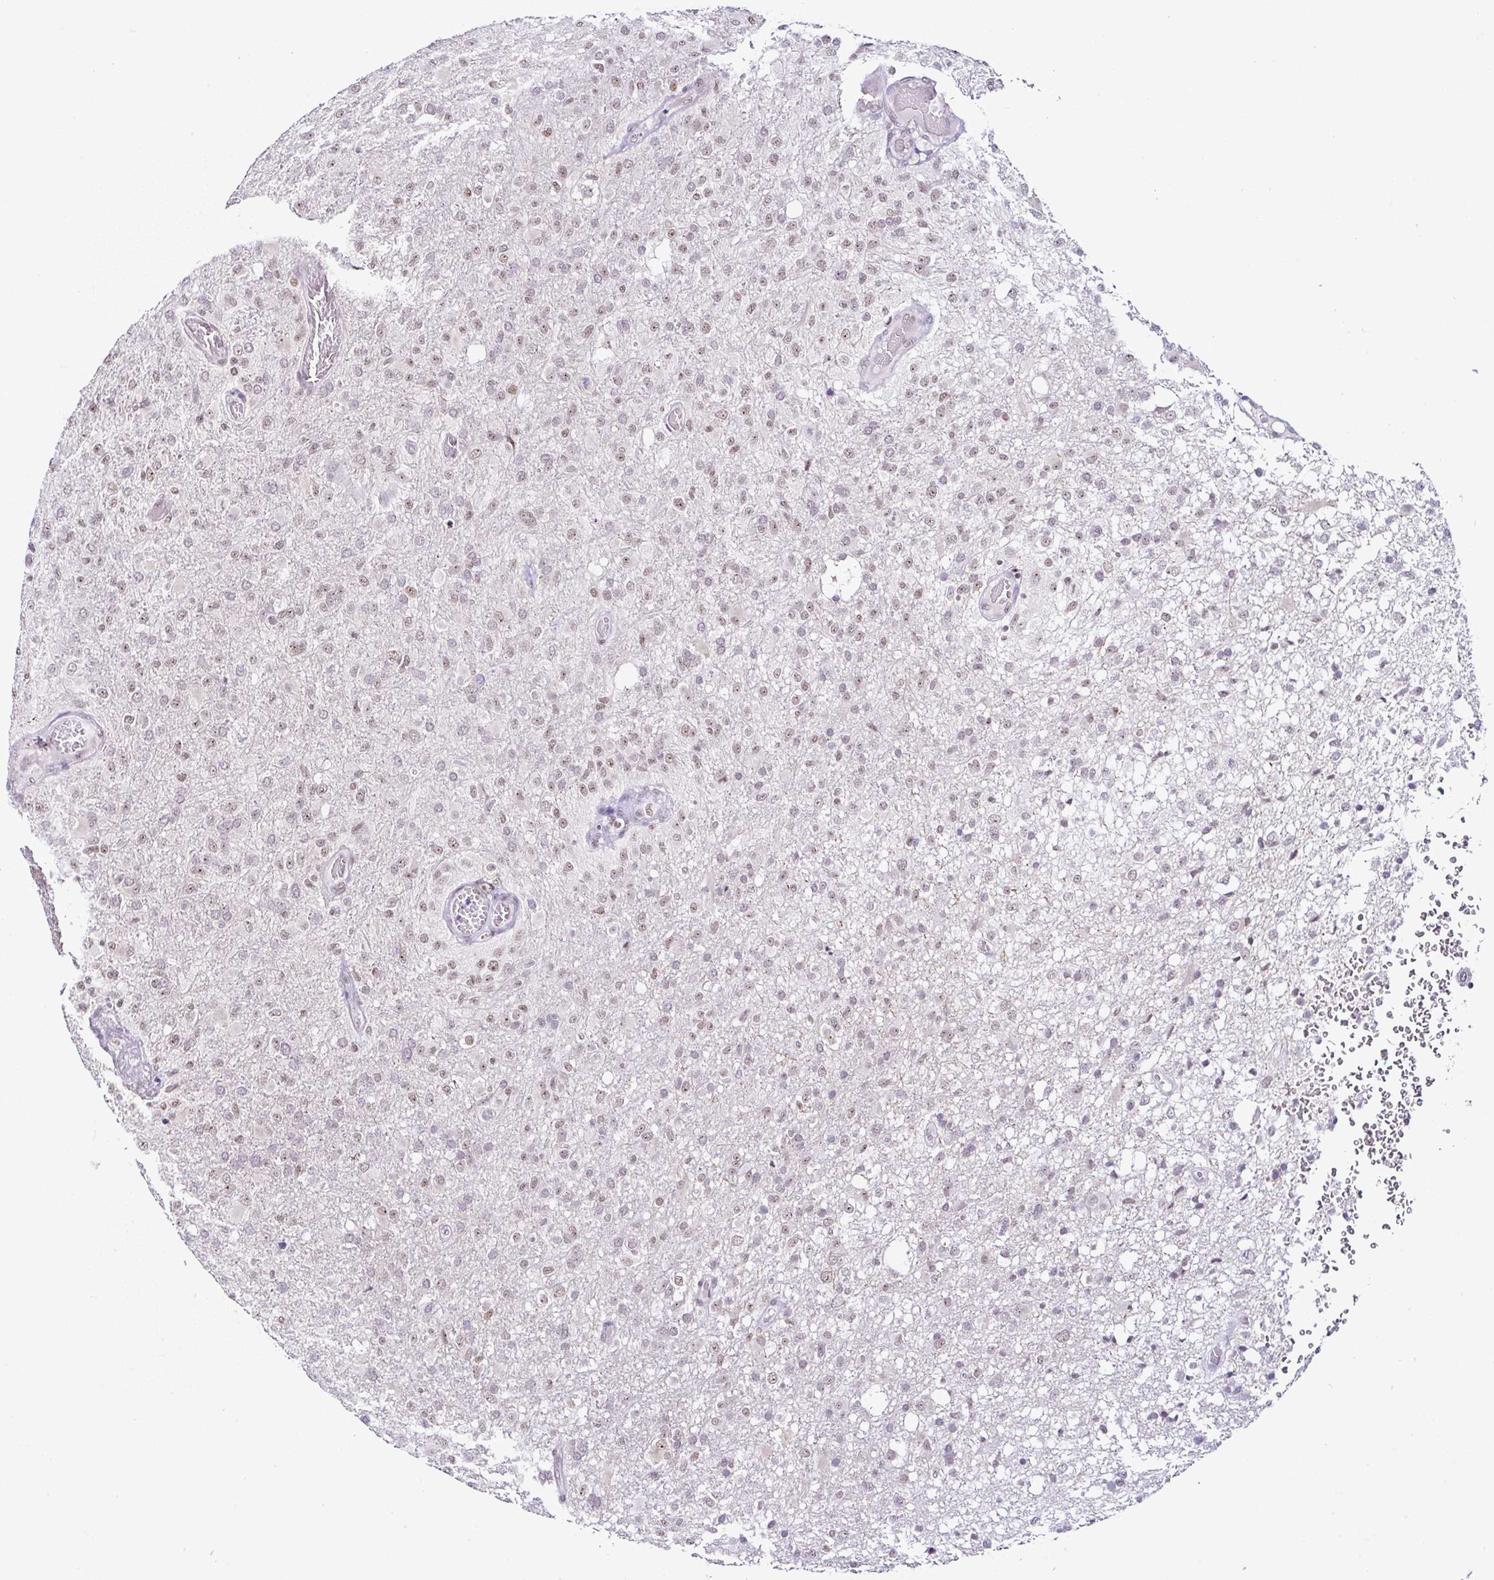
{"staining": {"intensity": "weak", "quantity": ">75%", "location": "nuclear"}, "tissue": "glioma", "cell_type": "Tumor cells", "image_type": "cancer", "snomed": [{"axis": "morphology", "description": "Glioma, malignant, High grade"}, {"axis": "topography", "description": "Brain"}], "caption": "High-magnification brightfield microscopy of glioma stained with DAB (brown) and counterstained with hematoxylin (blue). tumor cells exhibit weak nuclear expression is present in about>75% of cells.", "gene": "PTPN2", "patient": {"sex": "female", "age": 74}}